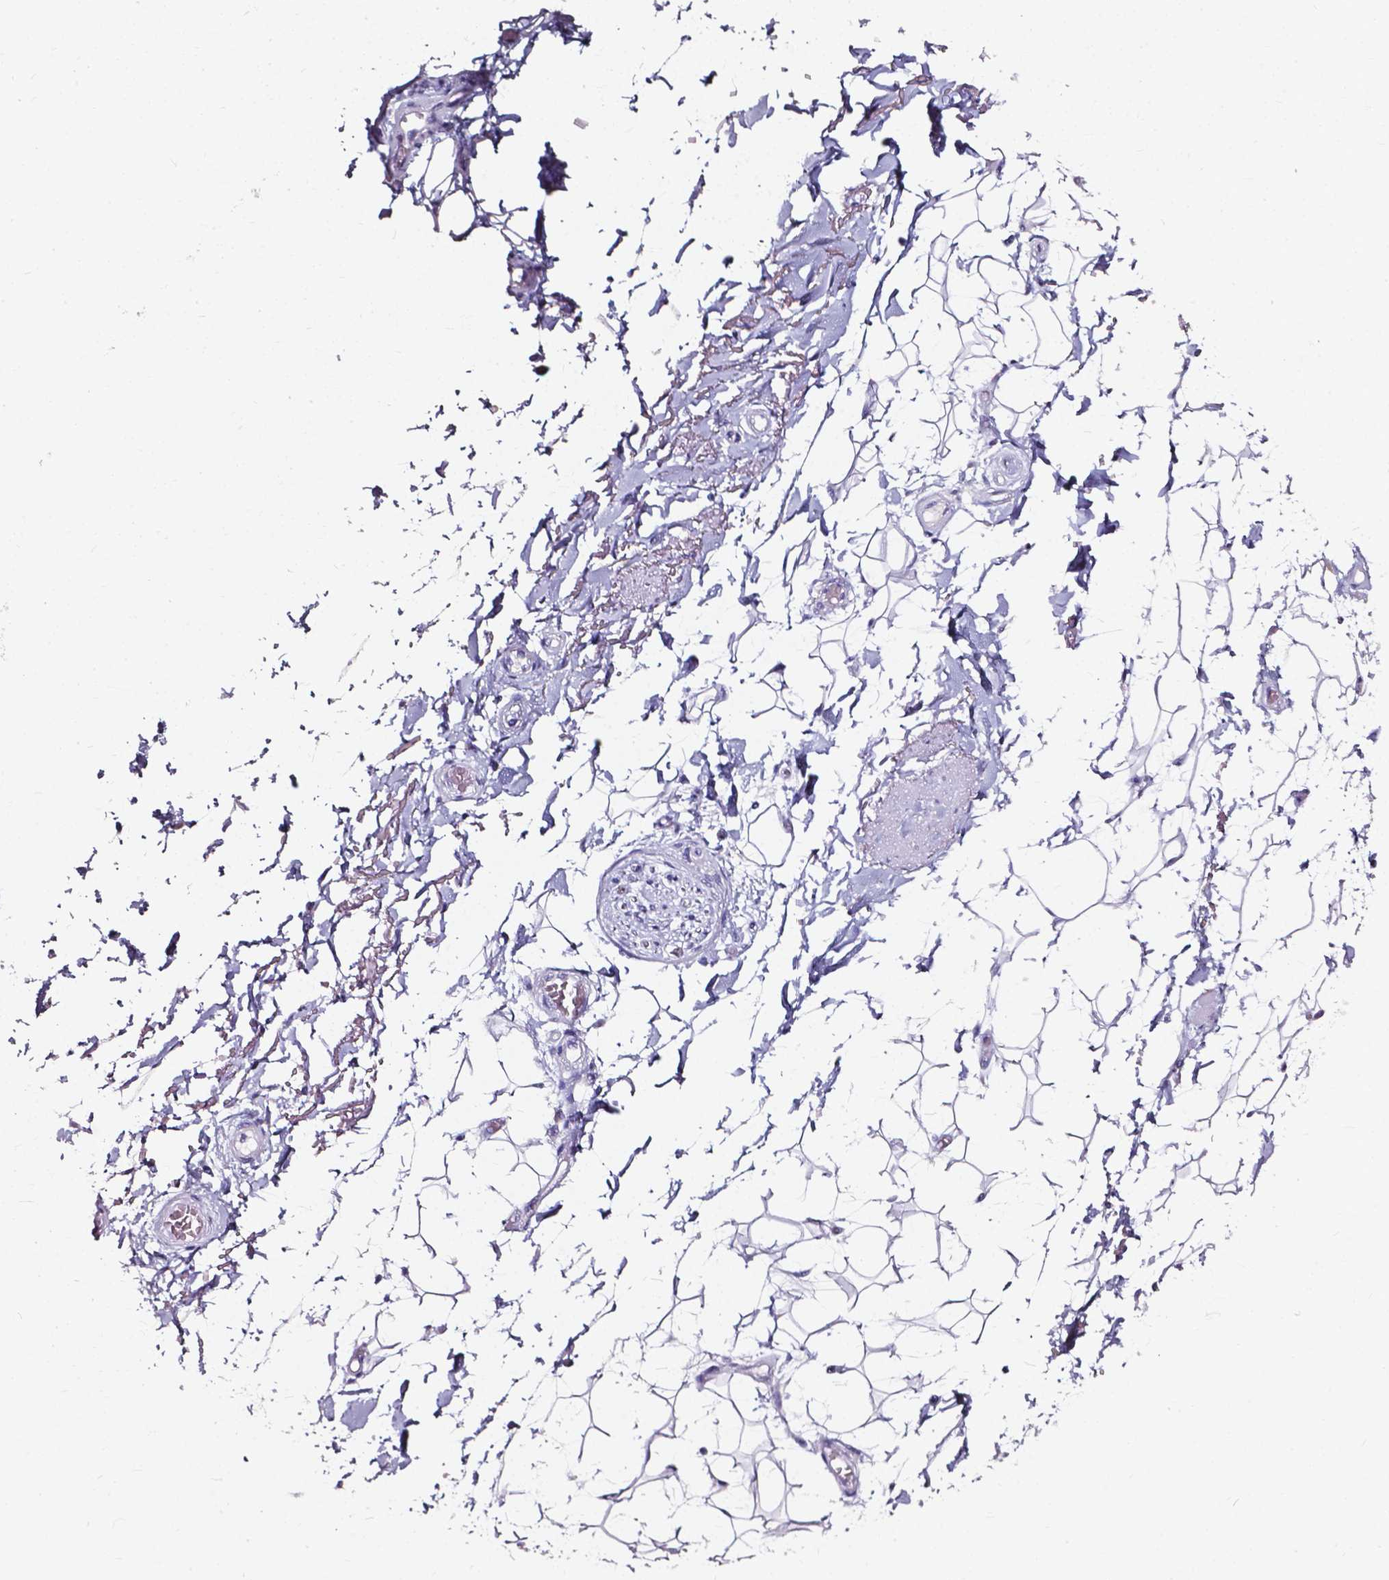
{"staining": {"intensity": "negative", "quantity": "none", "location": "none"}, "tissue": "adipose tissue", "cell_type": "Adipocytes", "image_type": "normal", "snomed": [{"axis": "morphology", "description": "Normal tissue, NOS"}, {"axis": "topography", "description": "Anal"}, {"axis": "topography", "description": "Peripheral nerve tissue"}], "caption": "IHC of normal adipose tissue exhibits no expression in adipocytes.", "gene": "AKR1B10", "patient": {"sex": "male", "age": 53}}